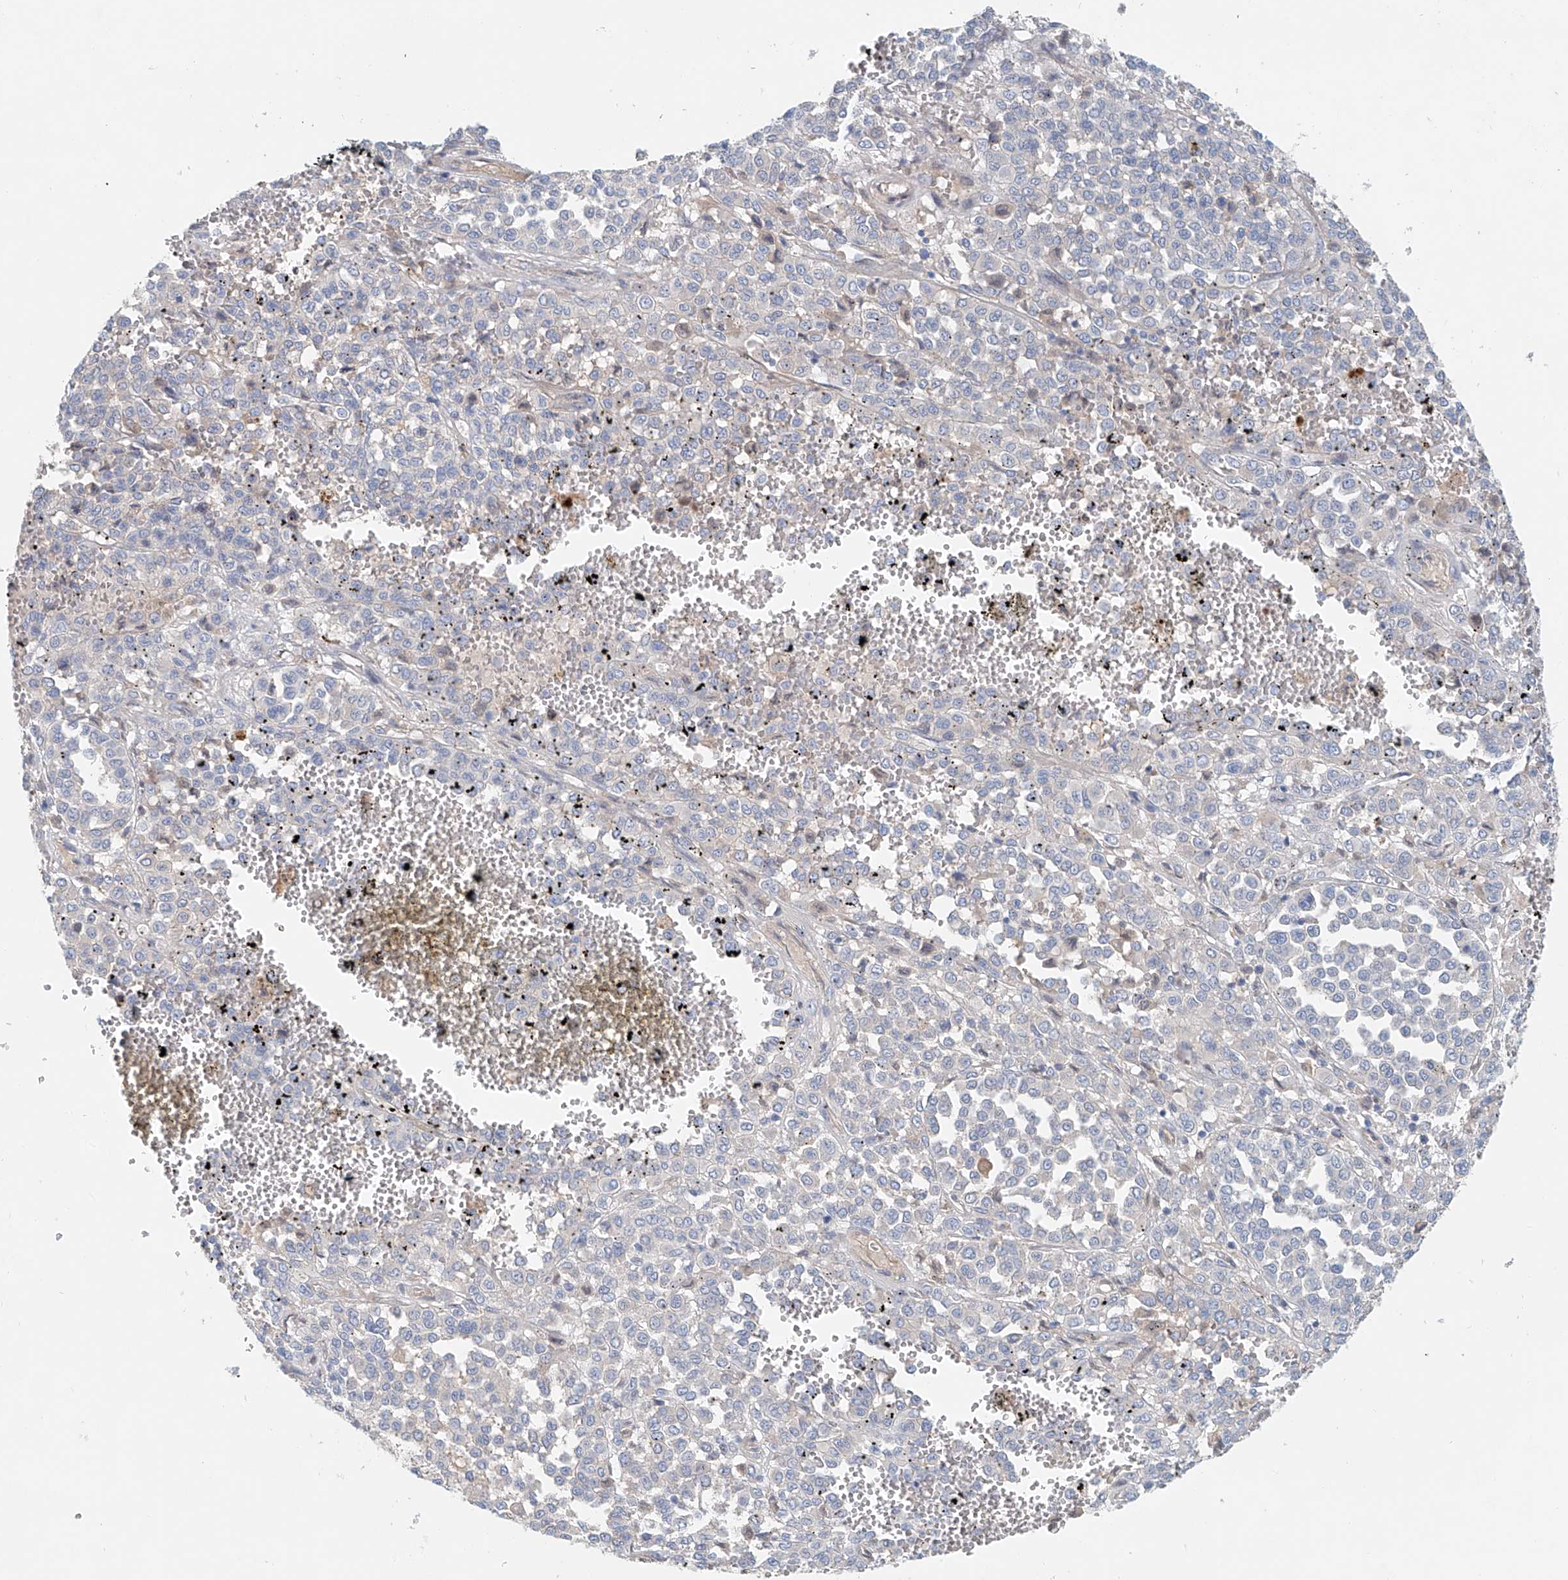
{"staining": {"intensity": "negative", "quantity": "none", "location": "none"}, "tissue": "melanoma", "cell_type": "Tumor cells", "image_type": "cancer", "snomed": [{"axis": "morphology", "description": "Malignant melanoma, Metastatic site"}, {"axis": "topography", "description": "Pancreas"}], "caption": "DAB immunohistochemical staining of human melanoma reveals no significant staining in tumor cells. (DAB (3,3'-diaminobenzidine) immunohistochemistry (IHC), high magnification).", "gene": "FRYL", "patient": {"sex": "female", "age": 30}}